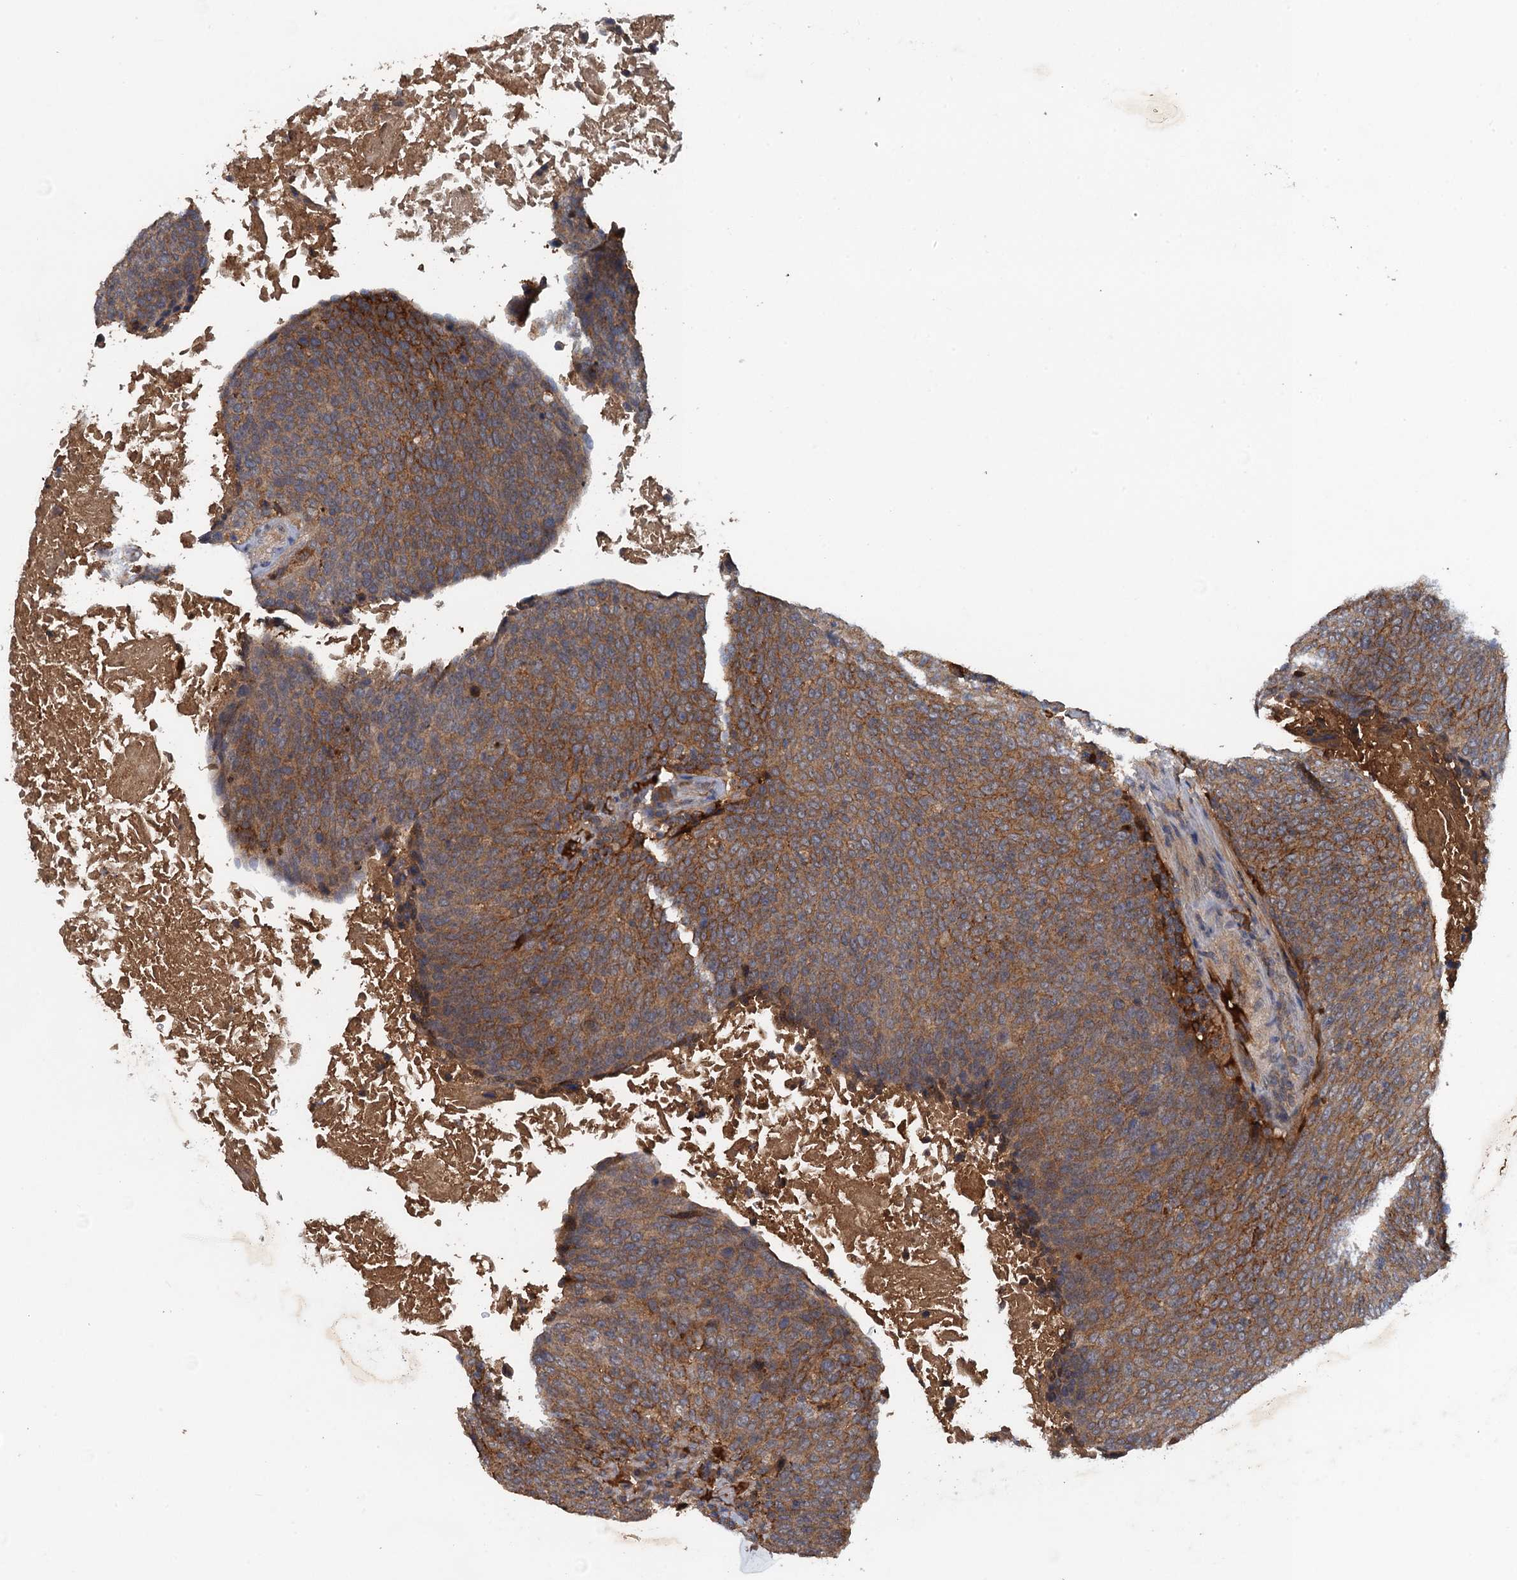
{"staining": {"intensity": "moderate", "quantity": ">75%", "location": "cytoplasmic/membranous"}, "tissue": "head and neck cancer", "cell_type": "Tumor cells", "image_type": "cancer", "snomed": [{"axis": "morphology", "description": "Squamous cell carcinoma, NOS"}, {"axis": "morphology", "description": "Squamous cell carcinoma, metastatic, NOS"}, {"axis": "topography", "description": "Lymph node"}, {"axis": "topography", "description": "Head-Neck"}], "caption": "This histopathology image exhibits head and neck squamous cell carcinoma stained with IHC to label a protein in brown. The cytoplasmic/membranous of tumor cells show moderate positivity for the protein. Nuclei are counter-stained blue.", "gene": "HAPLN3", "patient": {"sex": "male", "age": 62}}